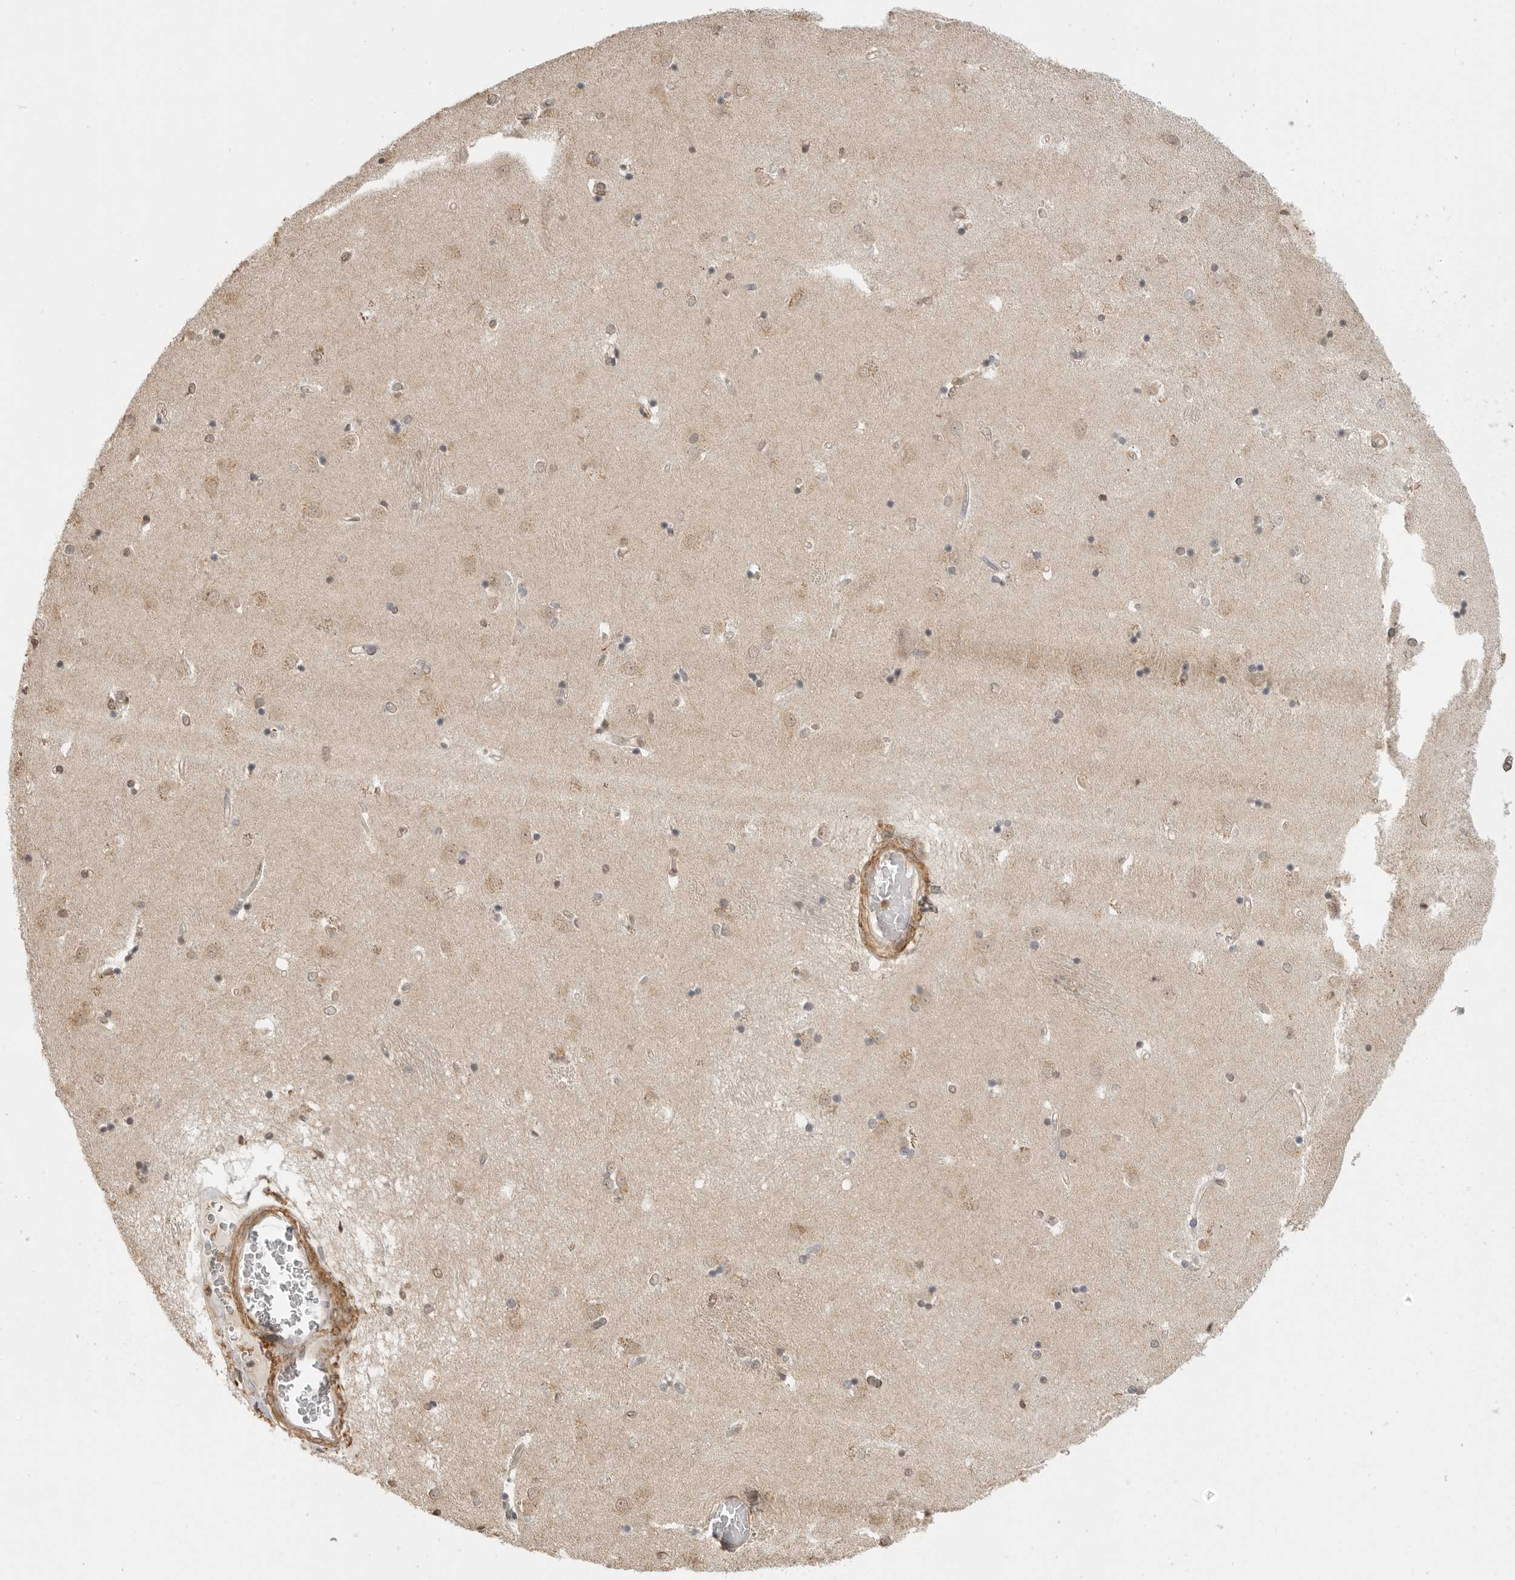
{"staining": {"intensity": "negative", "quantity": "none", "location": "none"}, "tissue": "caudate", "cell_type": "Glial cells", "image_type": "normal", "snomed": [{"axis": "morphology", "description": "Normal tissue, NOS"}, {"axis": "topography", "description": "Lateral ventricle wall"}], "caption": "This is a image of immunohistochemistry staining of unremarkable caudate, which shows no staining in glial cells. (Brightfield microscopy of DAB (3,3'-diaminobenzidine) IHC at high magnification).", "gene": "GPC2", "patient": {"sex": "male", "age": 45}}